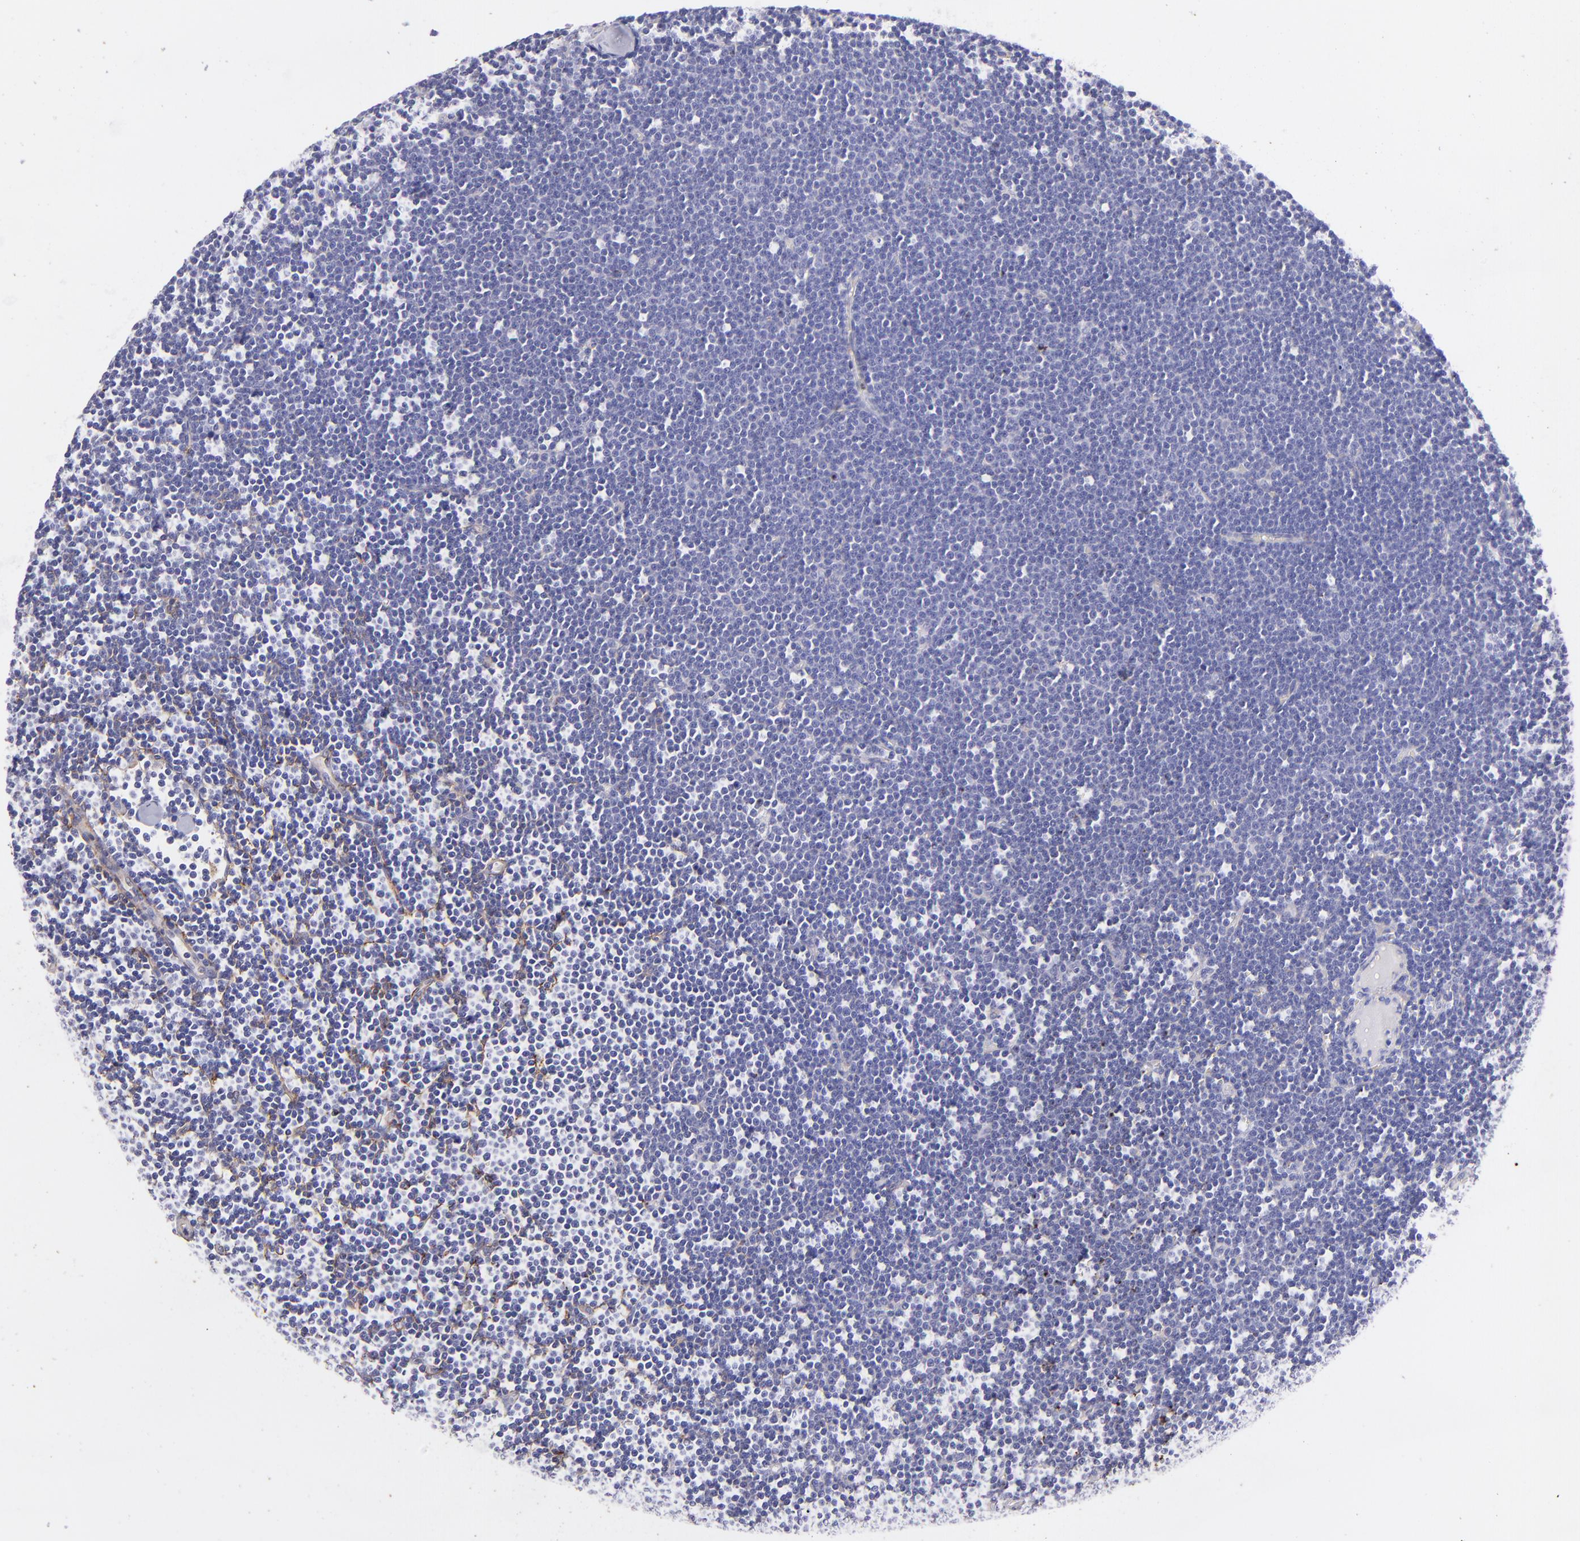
{"staining": {"intensity": "negative", "quantity": "none", "location": "none"}, "tissue": "lymphoma", "cell_type": "Tumor cells", "image_type": "cancer", "snomed": [{"axis": "morphology", "description": "Malignant lymphoma, non-Hodgkin's type, Low grade"}, {"axis": "topography", "description": "Lymph node"}], "caption": "This photomicrograph is of malignant lymphoma, non-Hodgkin's type (low-grade) stained with immunohistochemistry (IHC) to label a protein in brown with the nuclei are counter-stained blue. There is no positivity in tumor cells.", "gene": "CD81", "patient": {"sex": "female", "age": 73}}